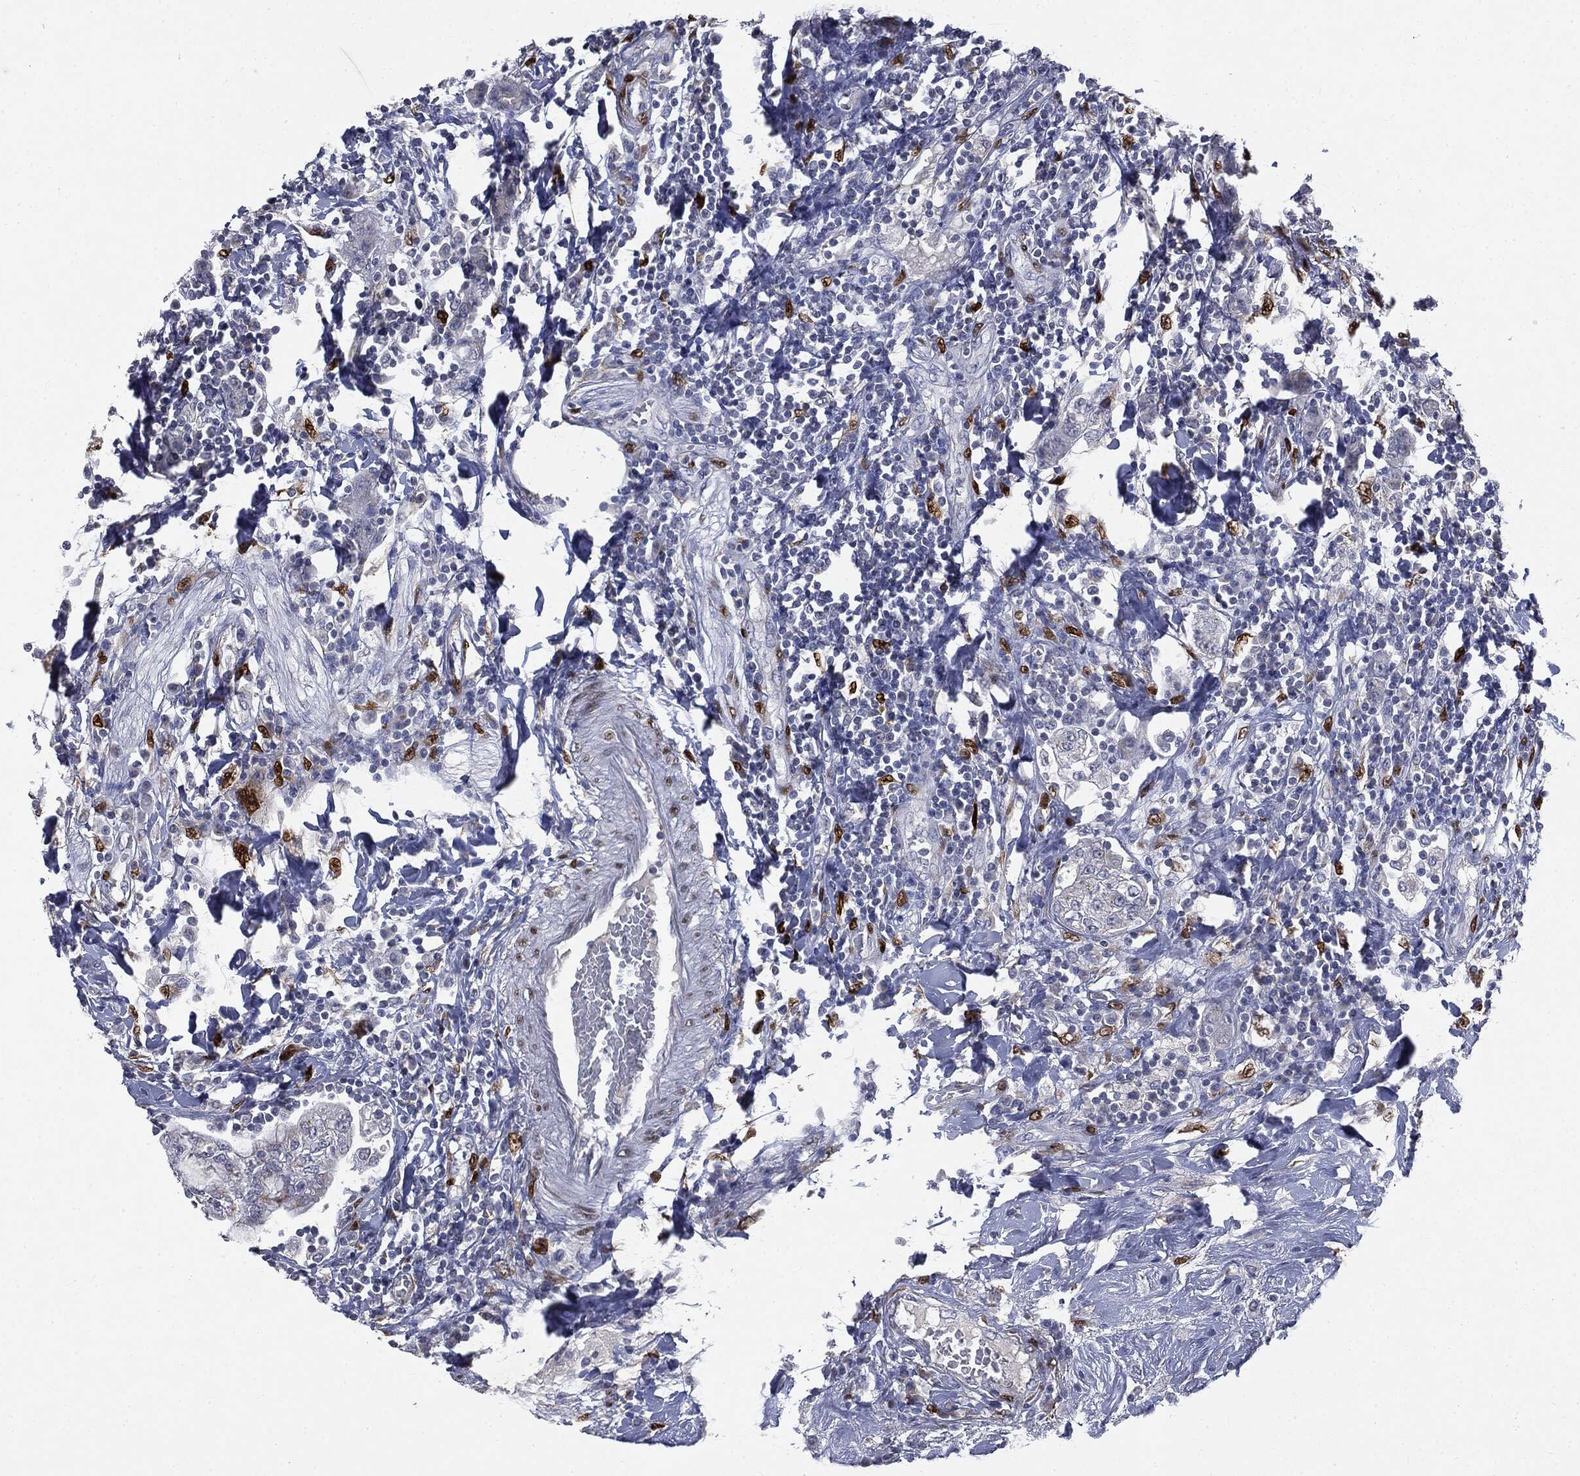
{"staining": {"intensity": "negative", "quantity": "none", "location": "none"}, "tissue": "colorectal cancer", "cell_type": "Tumor cells", "image_type": "cancer", "snomed": [{"axis": "morphology", "description": "Adenocarcinoma, NOS"}, {"axis": "topography", "description": "Colon"}], "caption": "Photomicrograph shows no significant protein expression in tumor cells of adenocarcinoma (colorectal). (Immunohistochemistry, brightfield microscopy, high magnification).", "gene": "CASD1", "patient": {"sex": "female", "age": 48}}